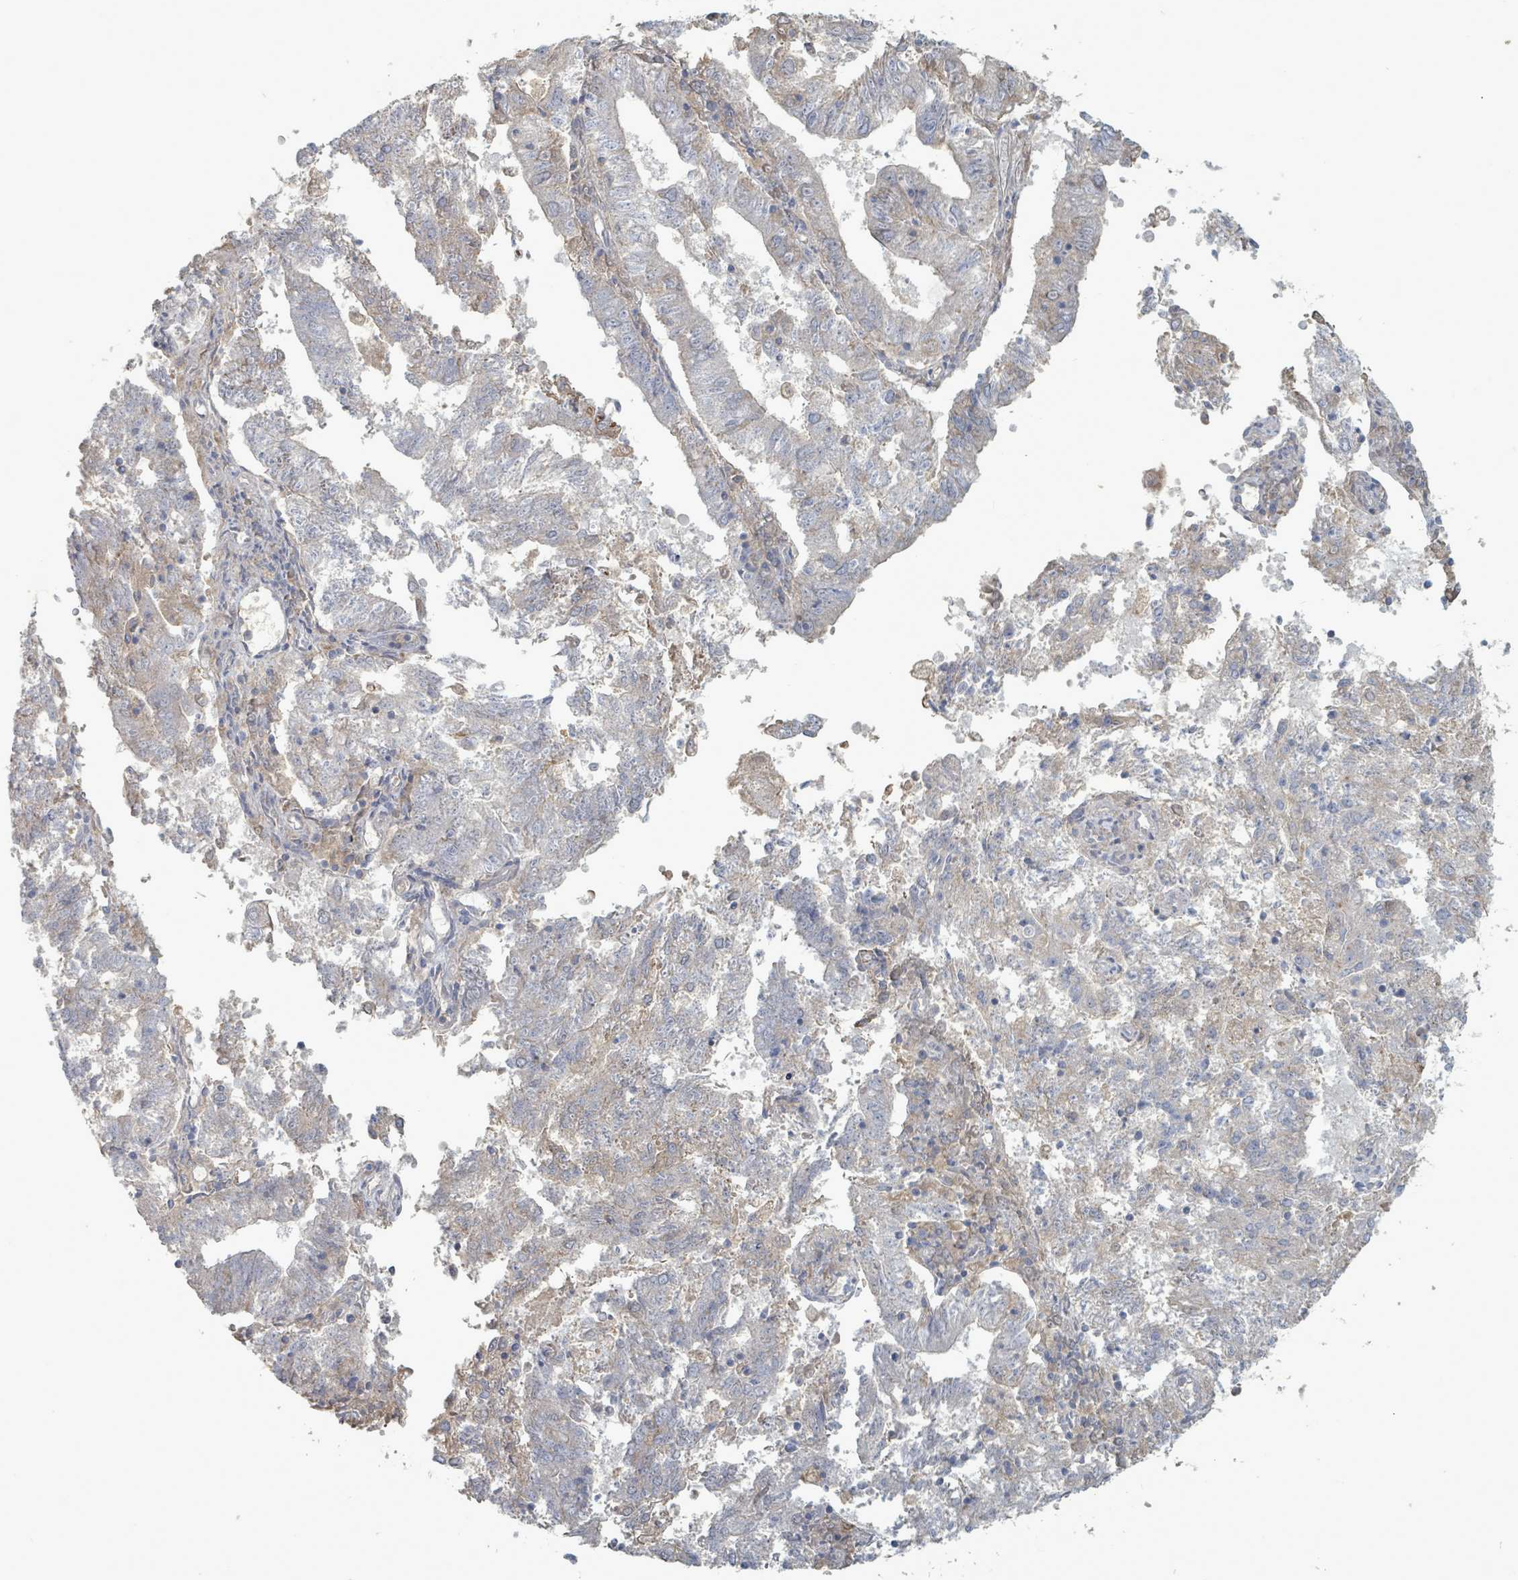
{"staining": {"intensity": "negative", "quantity": "none", "location": "none"}, "tissue": "endometrial cancer", "cell_type": "Tumor cells", "image_type": "cancer", "snomed": [{"axis": "morphology", "description": "Adenocarcinoma, NOS"}, {"axis": "topography", "description": "Endometrium"}], "caption": "An immunohistochemistry (IHC) image of adenocarcinoma (endometrial) is shown. There is no staining in tumor cells of adenocarcinoma (endometrial).", "gene": "ARGFX", "patient": {"sex": "female", "age": 82}}